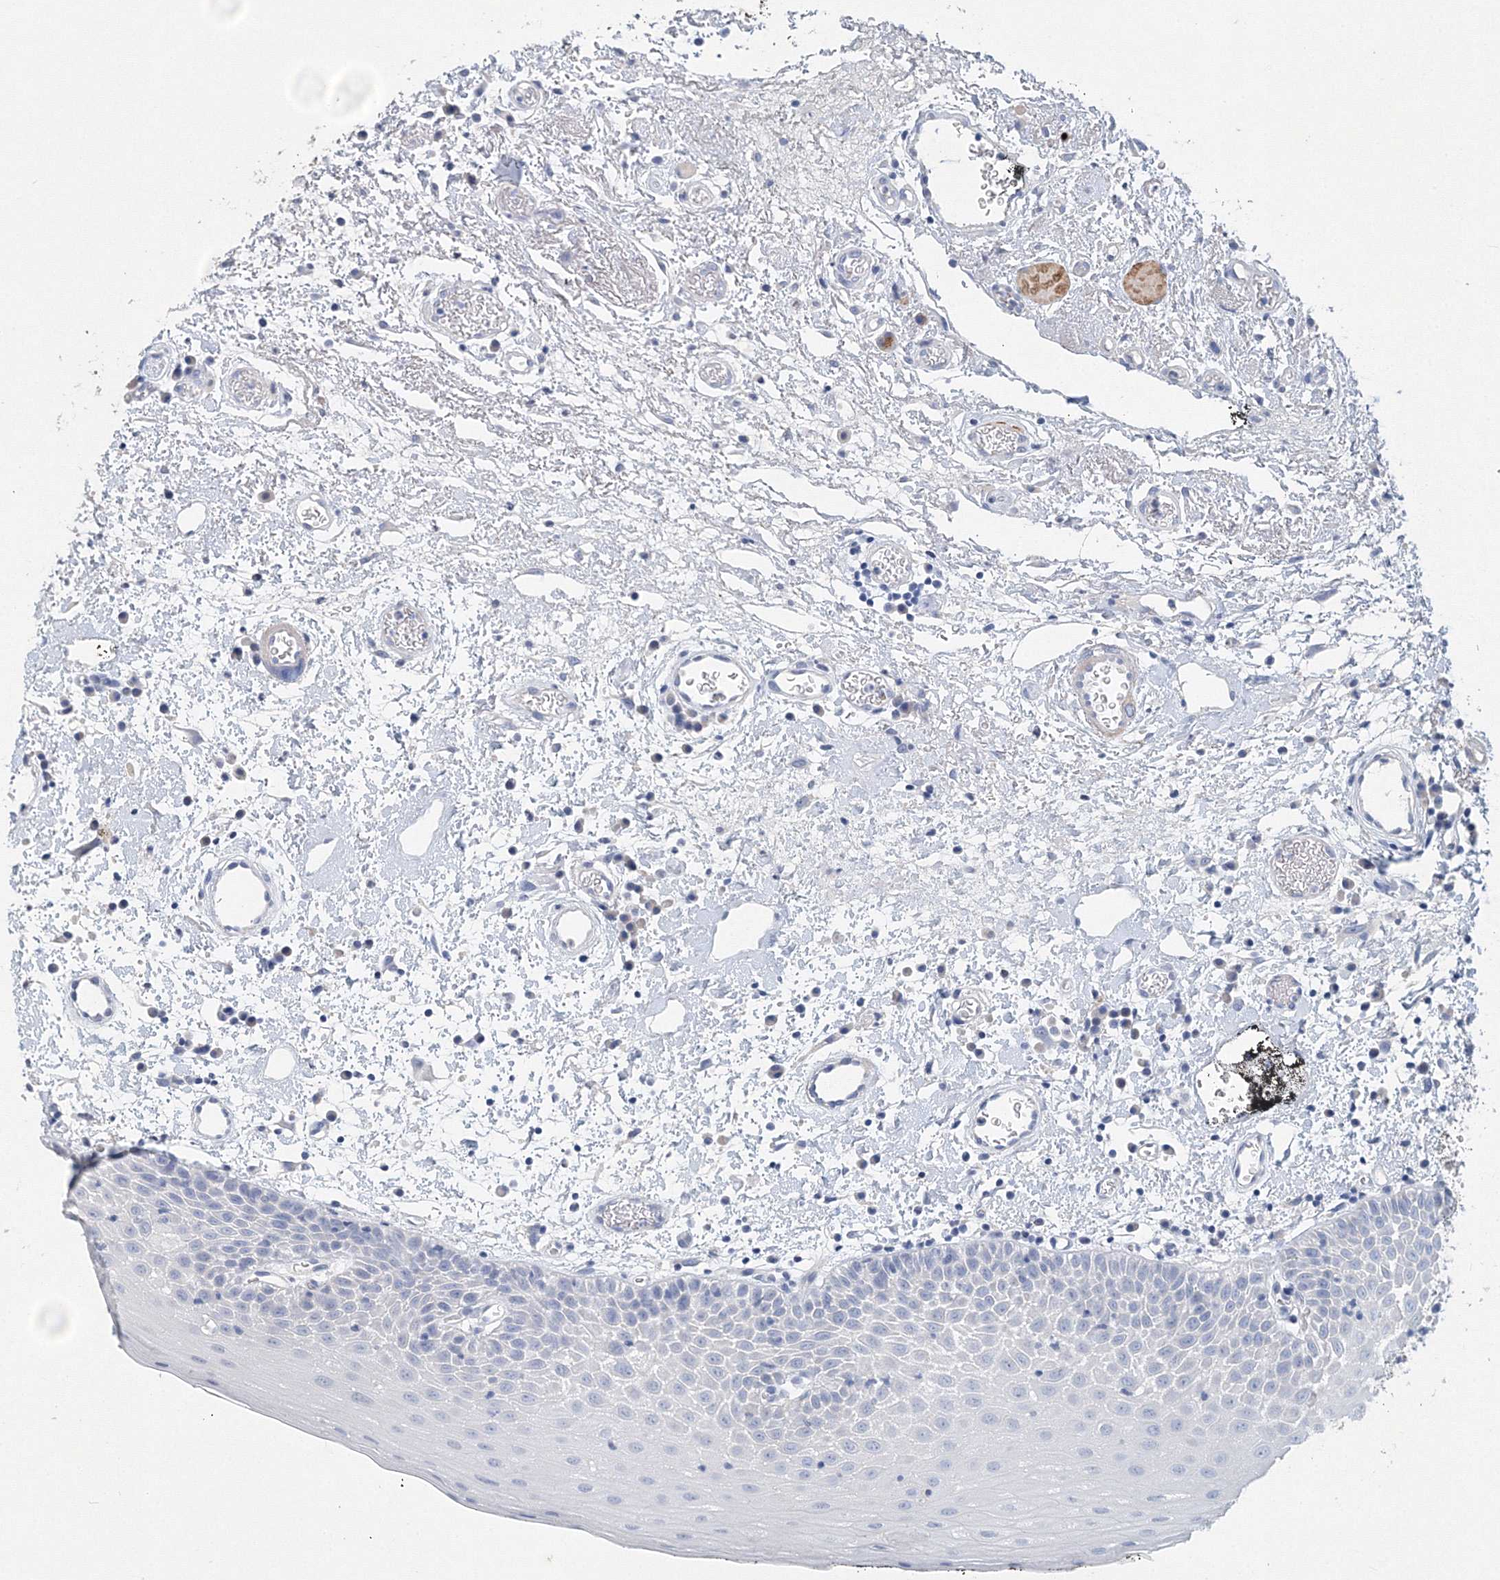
{"staining": {"intensity": "negative", "quantity": "none", "location": "none"}, "tissue": "oral mucosa", "cell_type": "Squamous epithelial cells", "image_type": "normal", "snomed": [{"axis": "morphology", "description": "Normal tissue, NOS"}, {"axis": "topography", "description": "Oral tissue"}], "caption": "The photomicrograph reveals no significant staining in squamous epithelial cells of oral mucosa.", "gene": "OSBPL6", "patient": {"sex": "male", "age": 74}}